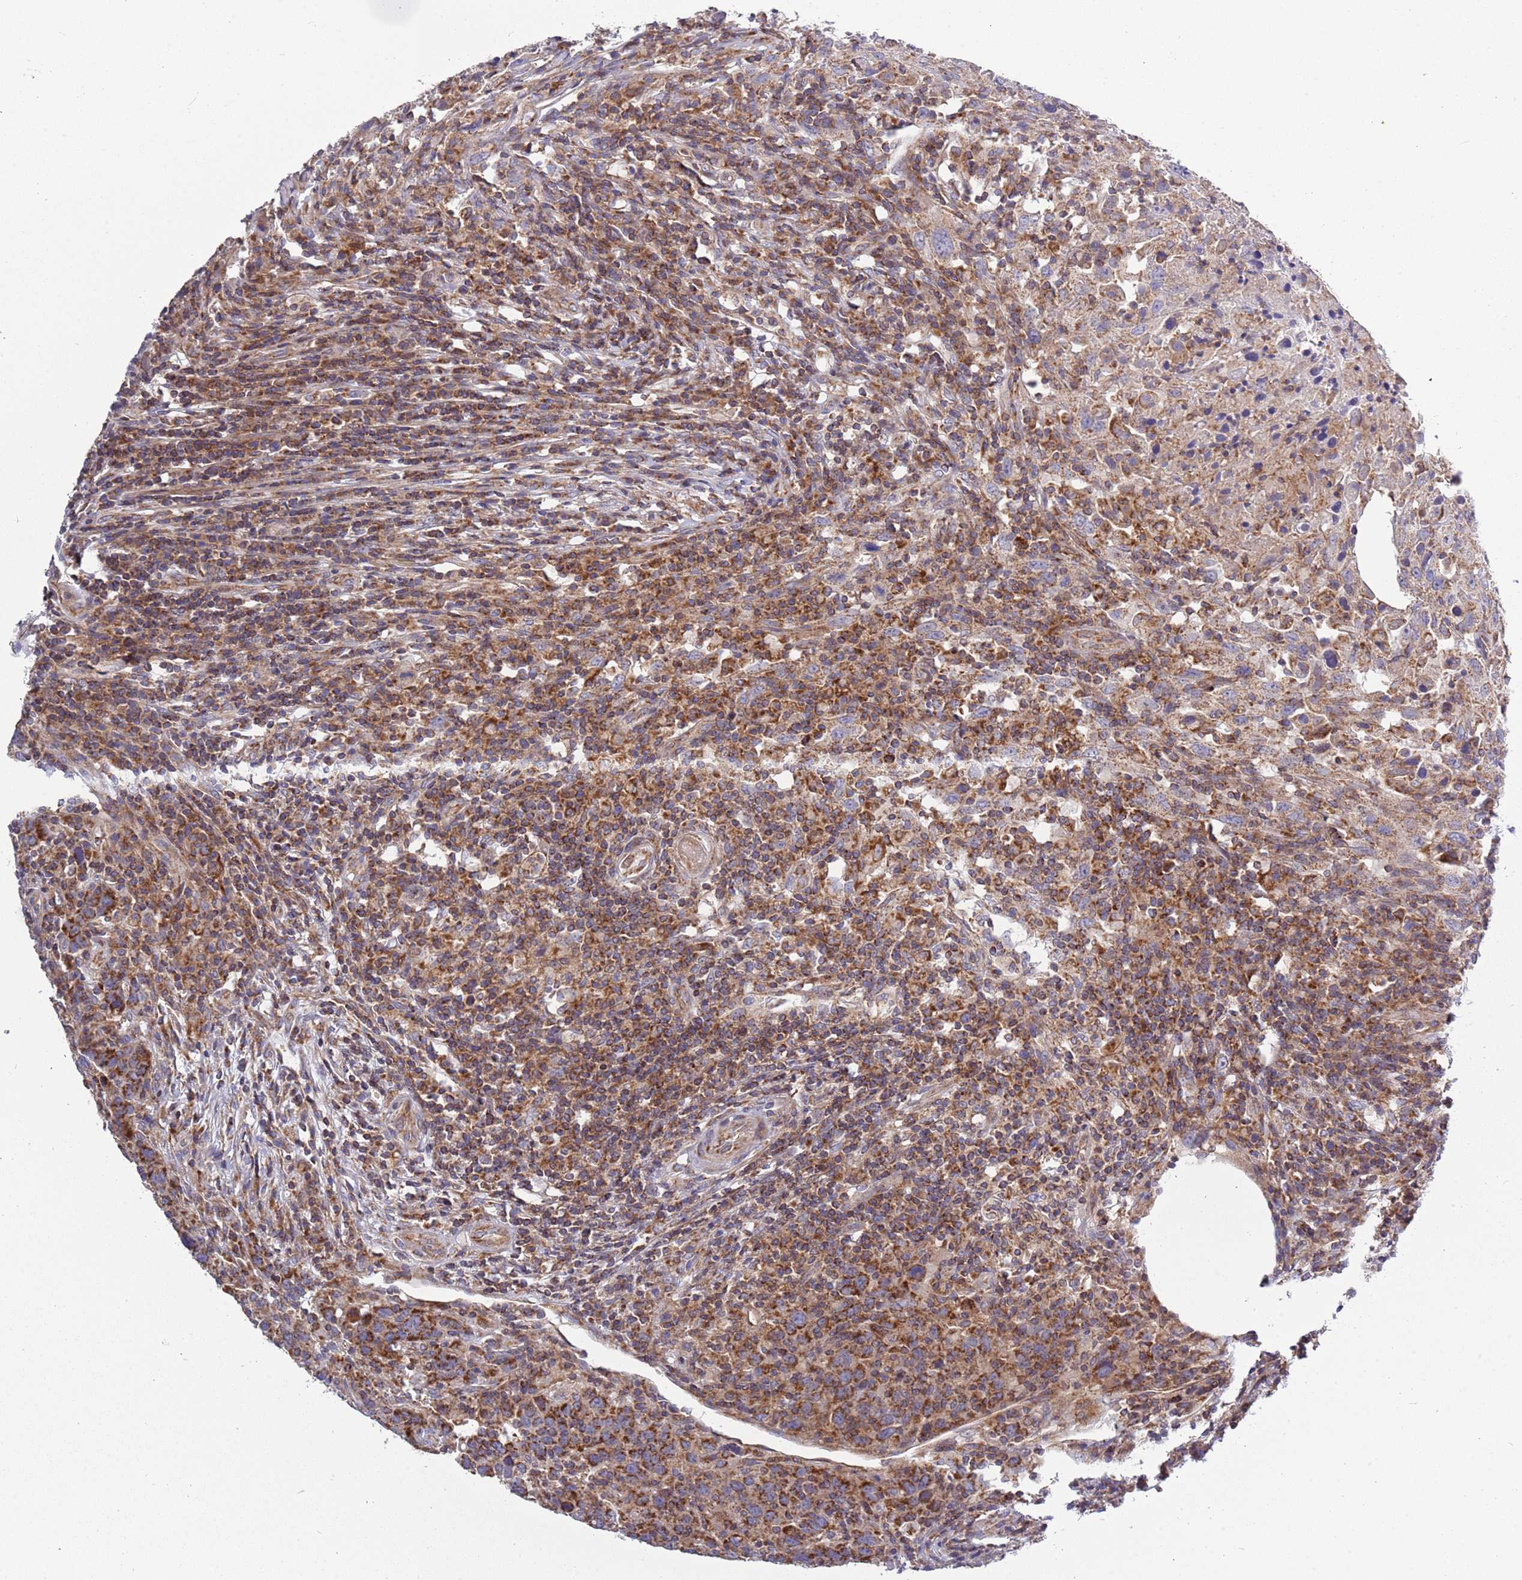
{"staining": {"intensity": "moderate", "quantity": ">75%", "location": "cytoplasmic/membranous"}, "tissue": "urothelial cancer", "cell_type": "Tumor cells", "image_type": "cancer", "snomed": [{"axis": "morphology", "description": "Urothelial carcinoma, High grade"}, {"axis": "topography", "description": "Urinary bladder"}], "caption": "Urothelial cancer stained with a protein marker demonstrates moderate staining in tumor cells.", "gene": "IRS4", "patient": {"sex": "male", "age": 61}}